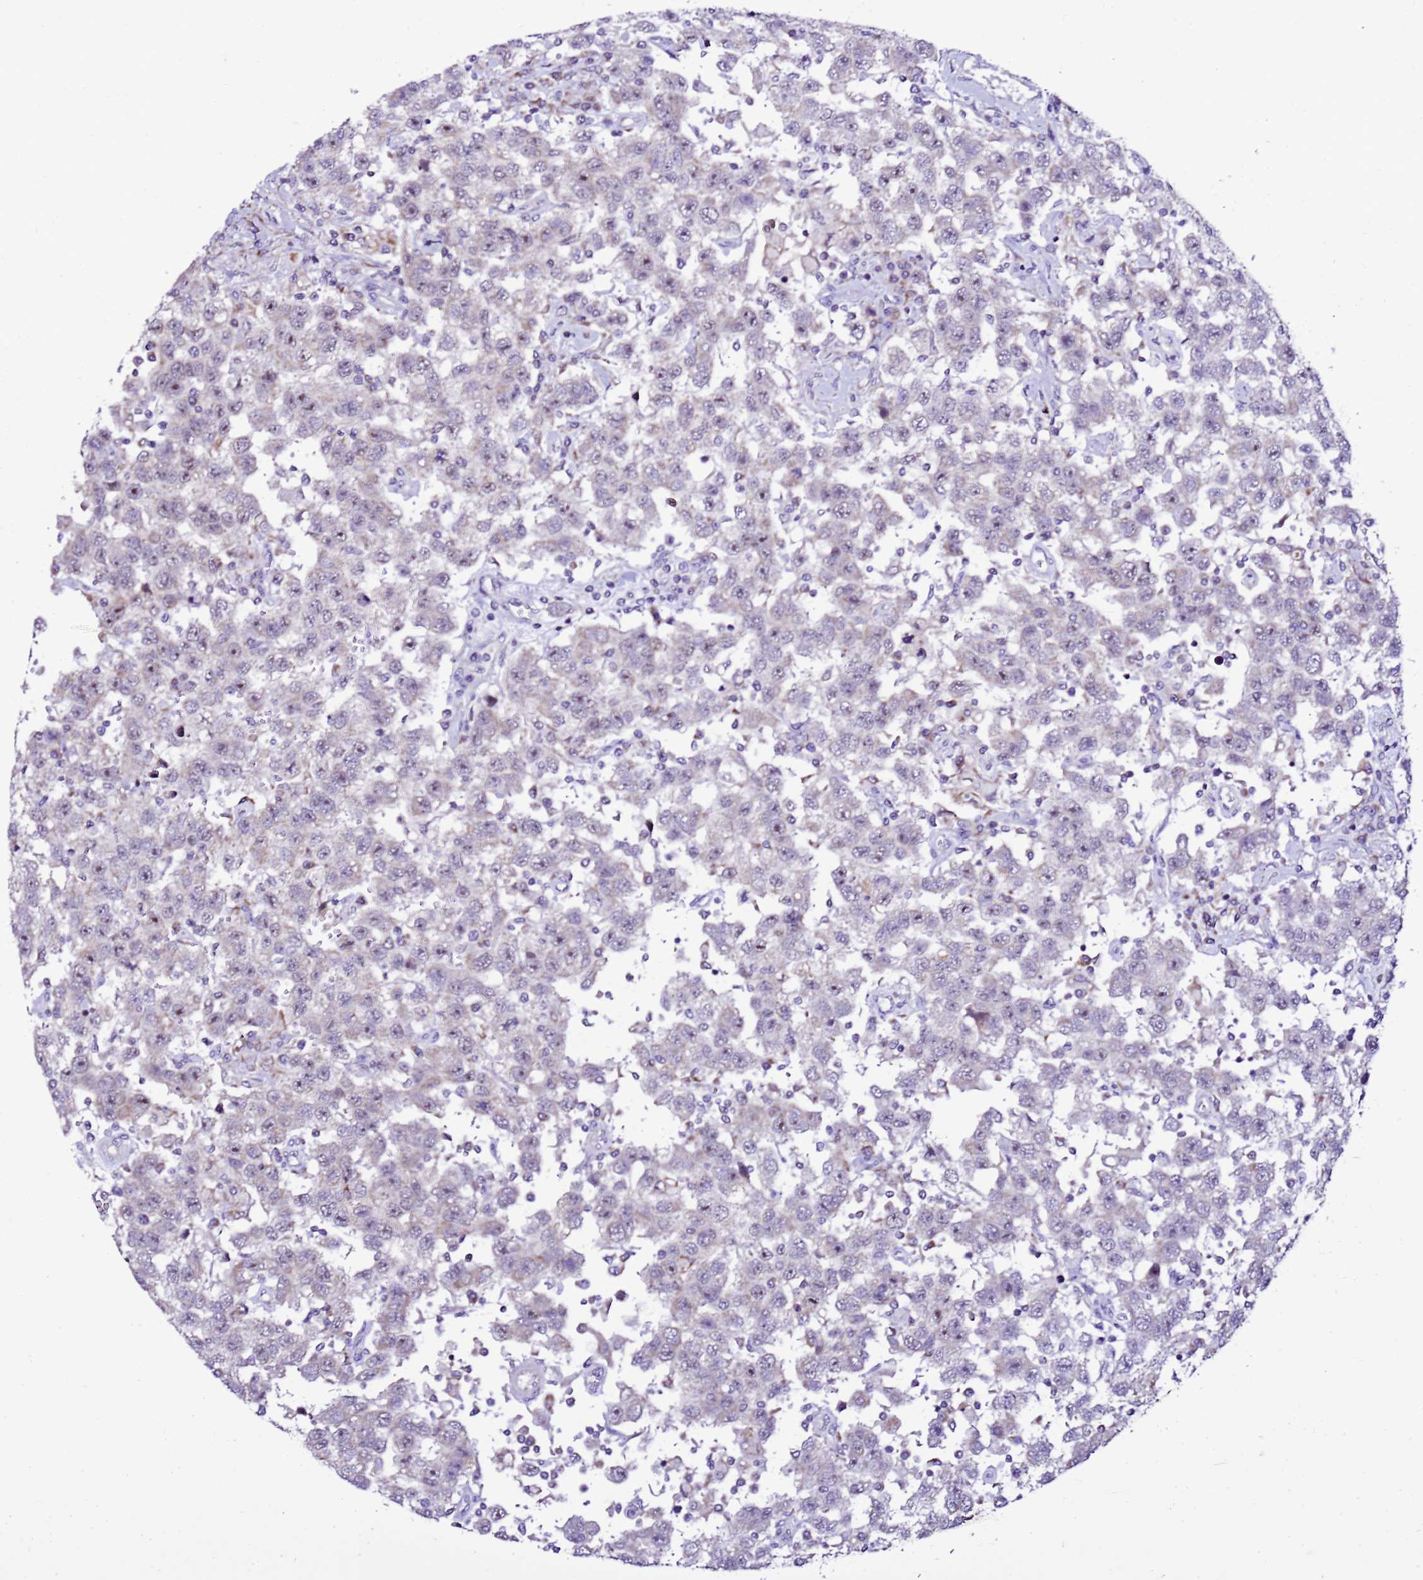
{"staining": {"intensity": "moderate", "quantity": "25%-75%", "location": "nuclear"}, "tissue": "testis cancer", "cell_type": "Tumor cells", "image_type": "cancer", "snomed": [{"axis": "morphology", "description": "Seminoma, NOS"}, {"axis": "topography", "description": "Testis"}], "caption": "Human testis cancer stained for a protein (brown) demonstrates moderate nuclear positive staining in about 25%-75% of tumor cells.", "gene": "DPH6", "patient": {"sex": "male", "age": 41}}